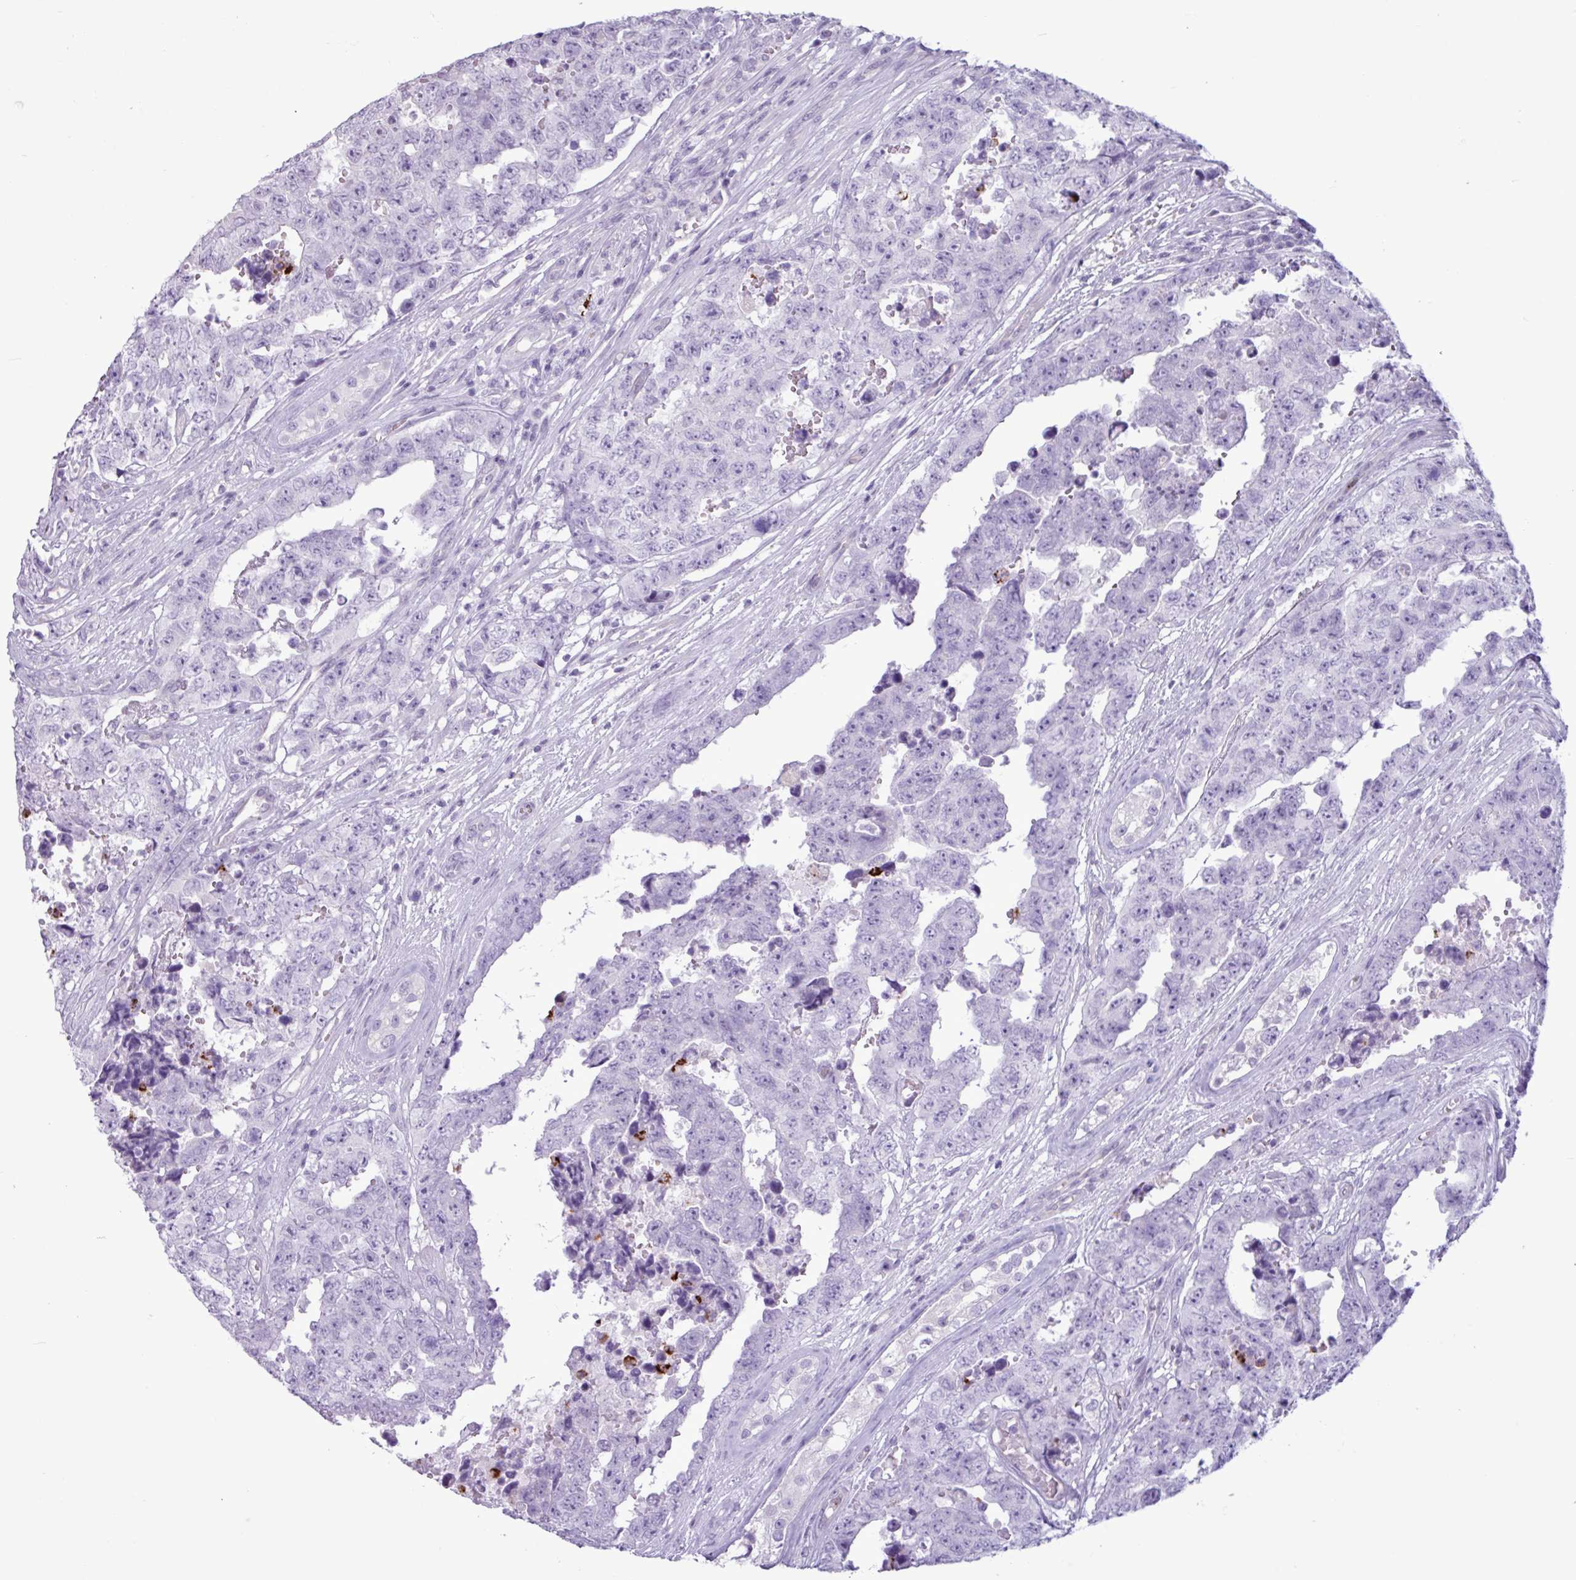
{"staining": {"intensity": "negative", "quantity": "none", "location": "none"}, "tissue": "testis cancer", "cell_type": "Tumor cells", "image_type": "cancer", "snomed": [{"axis": "morphology", "description": "Normal tissue, NOS"}, {"axis": "morphology", "description": "Carcinoma, Embryonal, NOS"}, {"axis": "topography", "description": "Testis"}, {"axis": "topography", "description": "Epididymis"}], "caption": "Tumor cells are negative for brown protein staining in testis cancer.", "gene": "TMEM178A", "patient": {"sex": "male", "age": 25}}